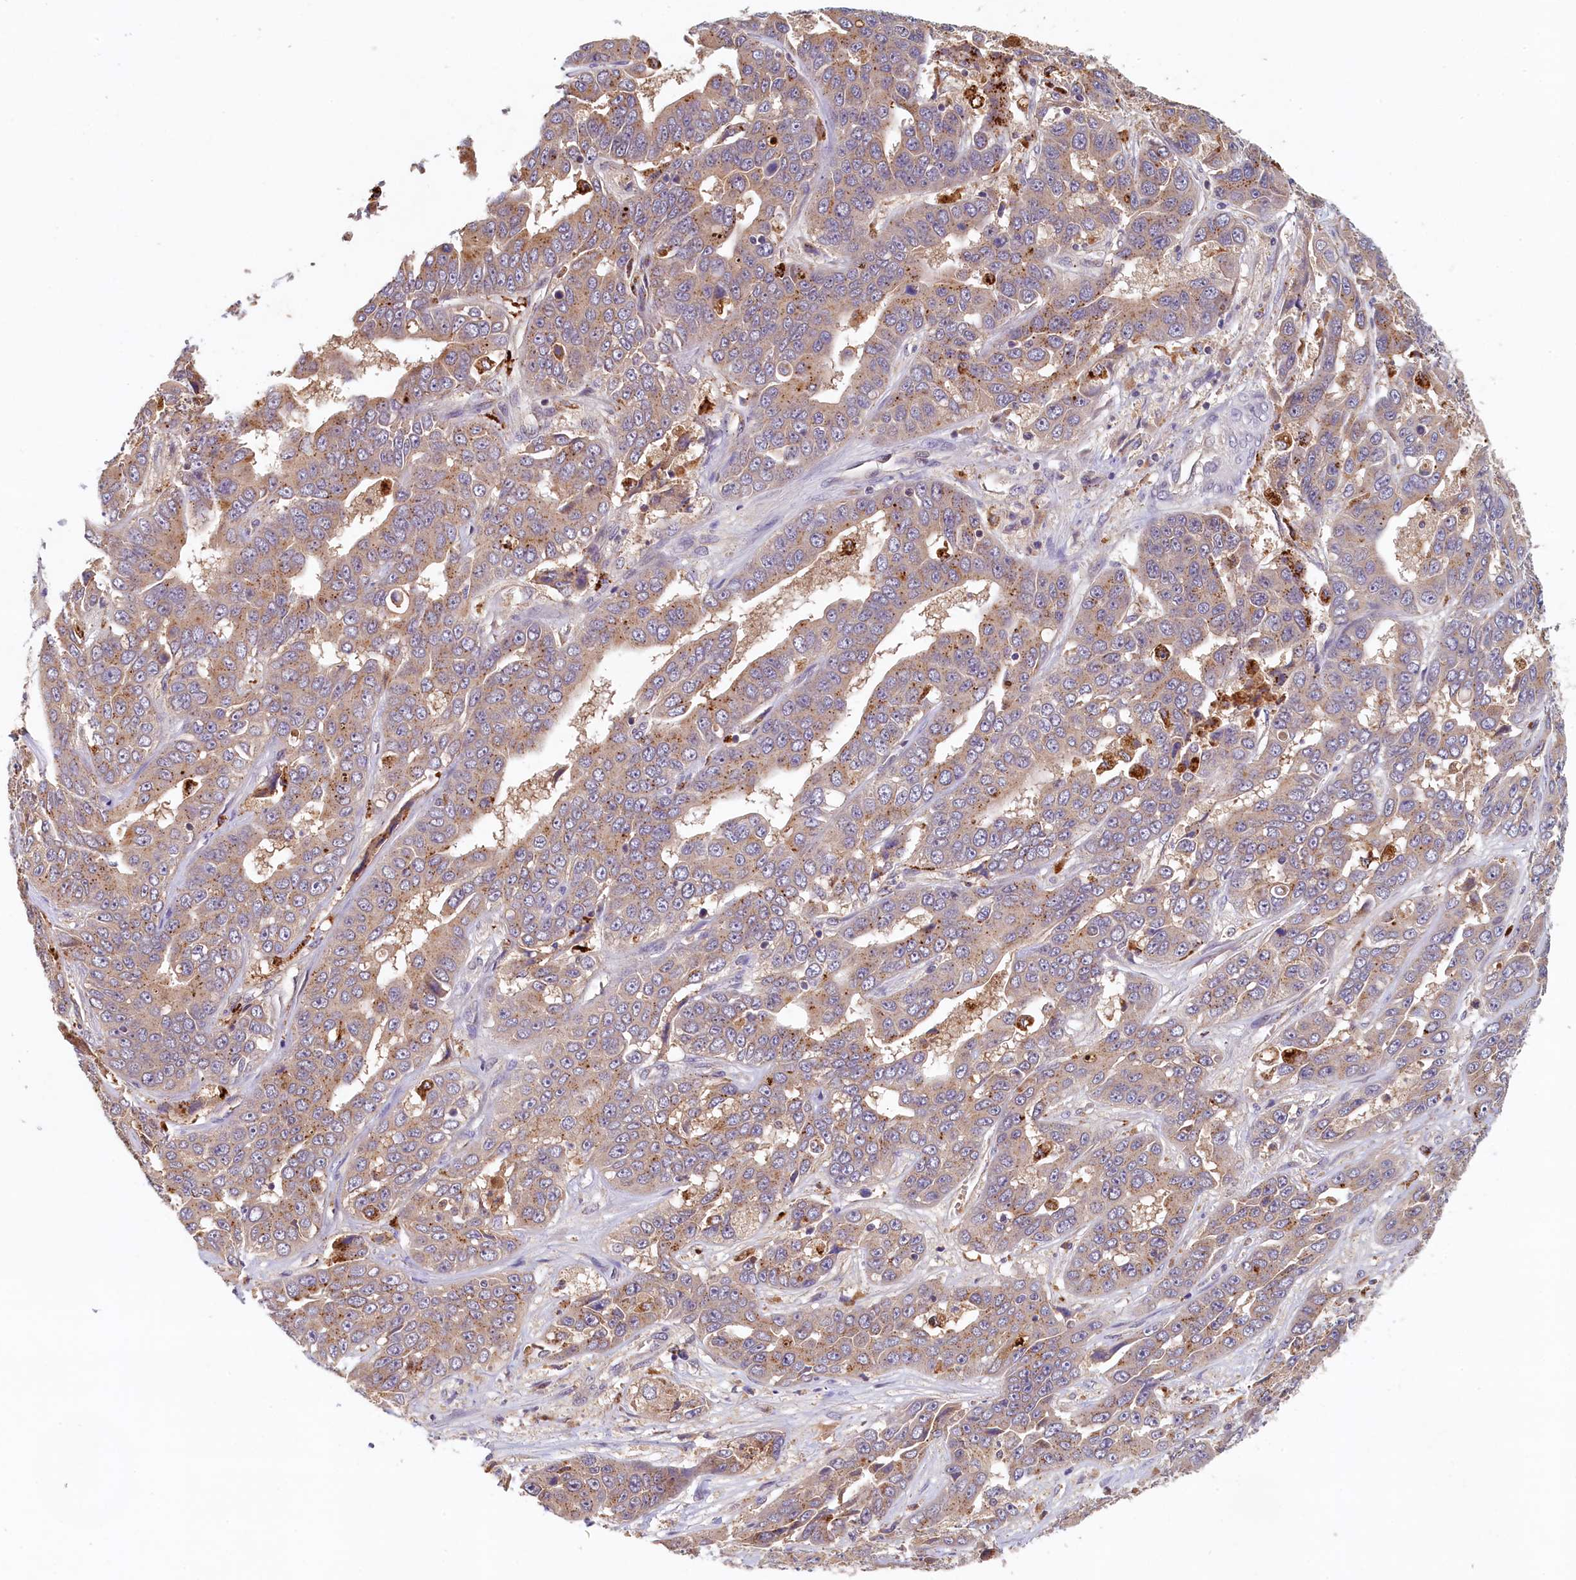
{"staining": {"intensity": "weak", "quantity": ">75%", "location": "cytoplasmic/membranous"}, "tissue": "liver cancer", "cell_type": "Tumor cells", "image_type": "cancer", "snomed": [{"axis": "morphology", "description": "Cholangiocarcinoma"}, {"axis": "topography", "description": "Liver"}], "caption": "Protein staining of liver cancer tissue demonstrates weak cytoplasmic/membranous expression in about >75% of tumor cells.", "gene": "NUBP2", "patient": {"sex": "female", "age": 52}}